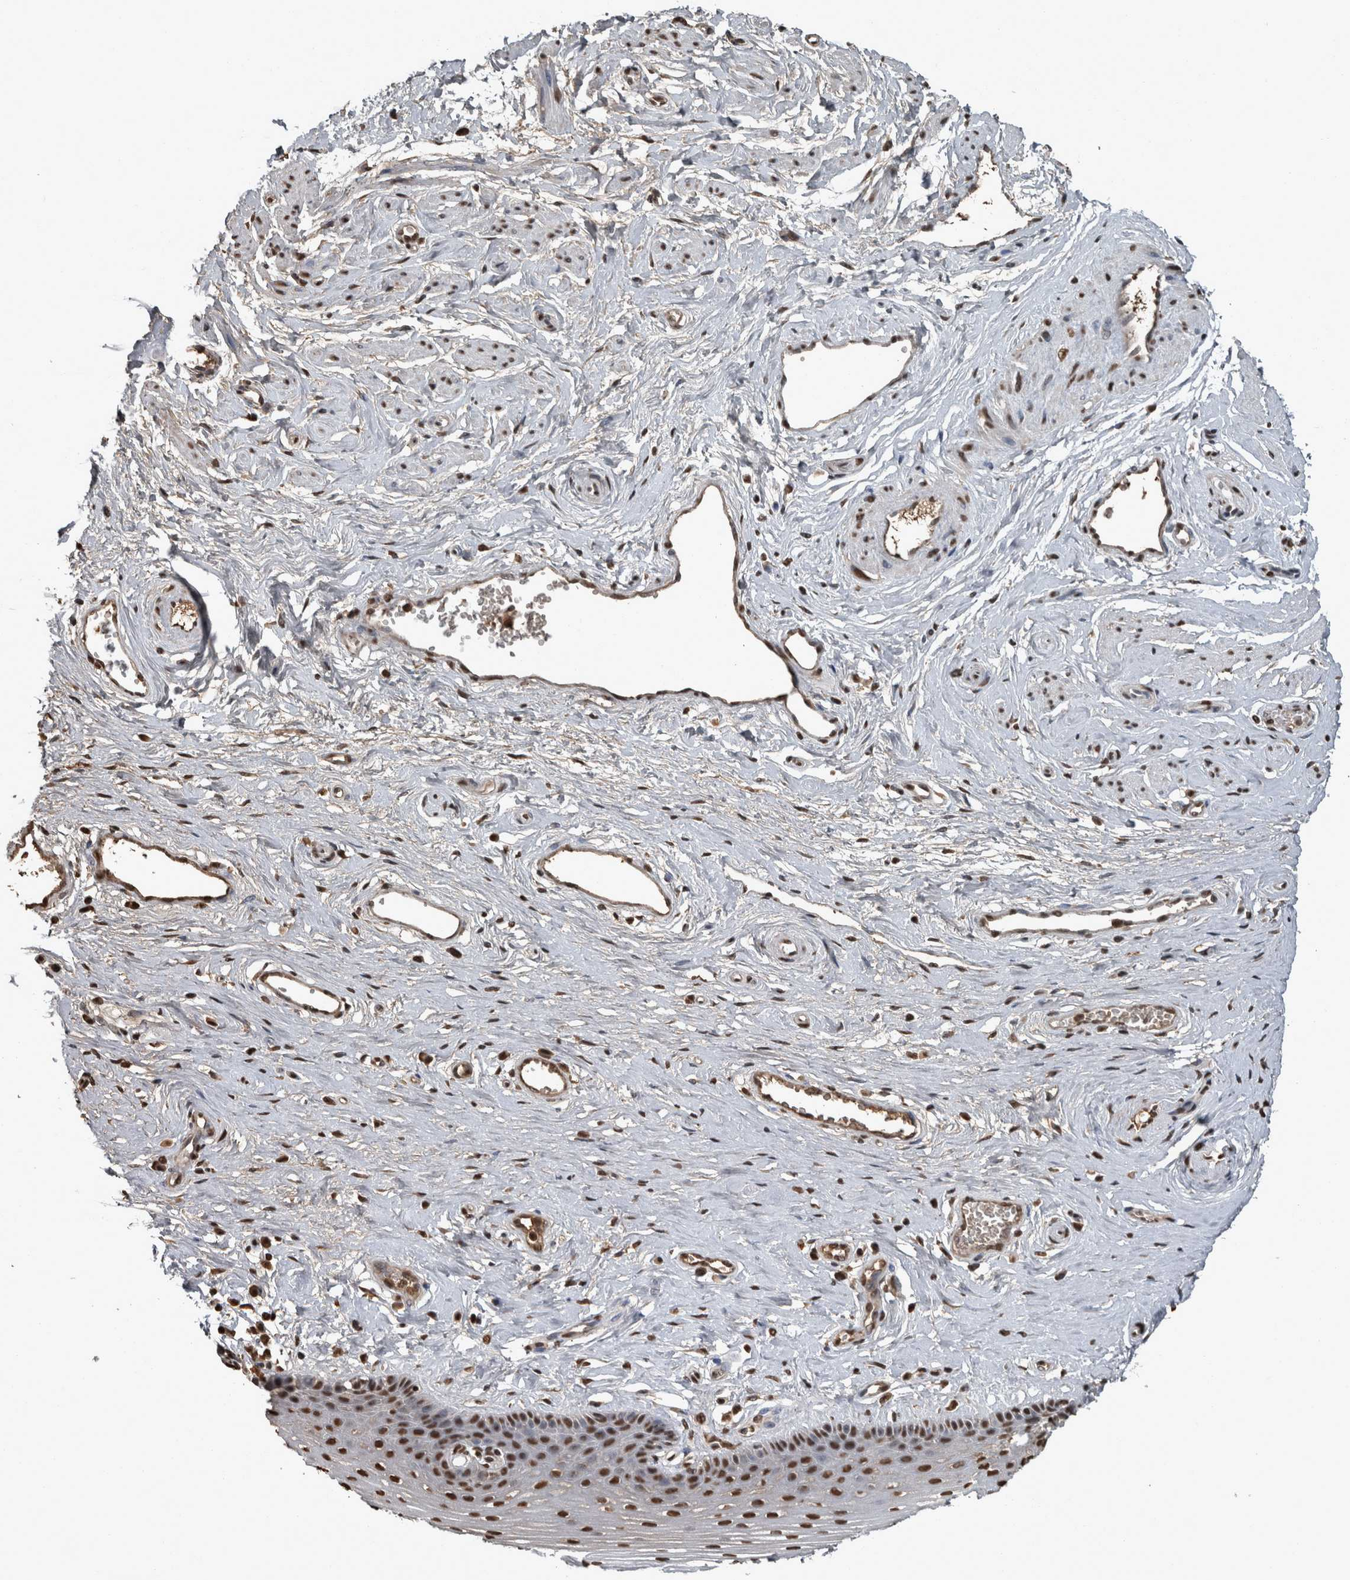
{"staining": {"intensity": "strong", "quantity": ">75%", "location": "nuclear"}, "tissue": "vagina", "cell_type": "Squamous epithelial cells", "image_type": "normal", "snomed": [{"axis": "morphology", "description": "Normal tissue, NOS"}, {"axis": "topography", "description": "Vagina"}], "caption": "Protein staining shows strong nuclear staining in about >75% of squamous epithelial cells in unremarkable vagina.", "gene": "TGS1", "patient": {"sex": "female", "age": 46}}